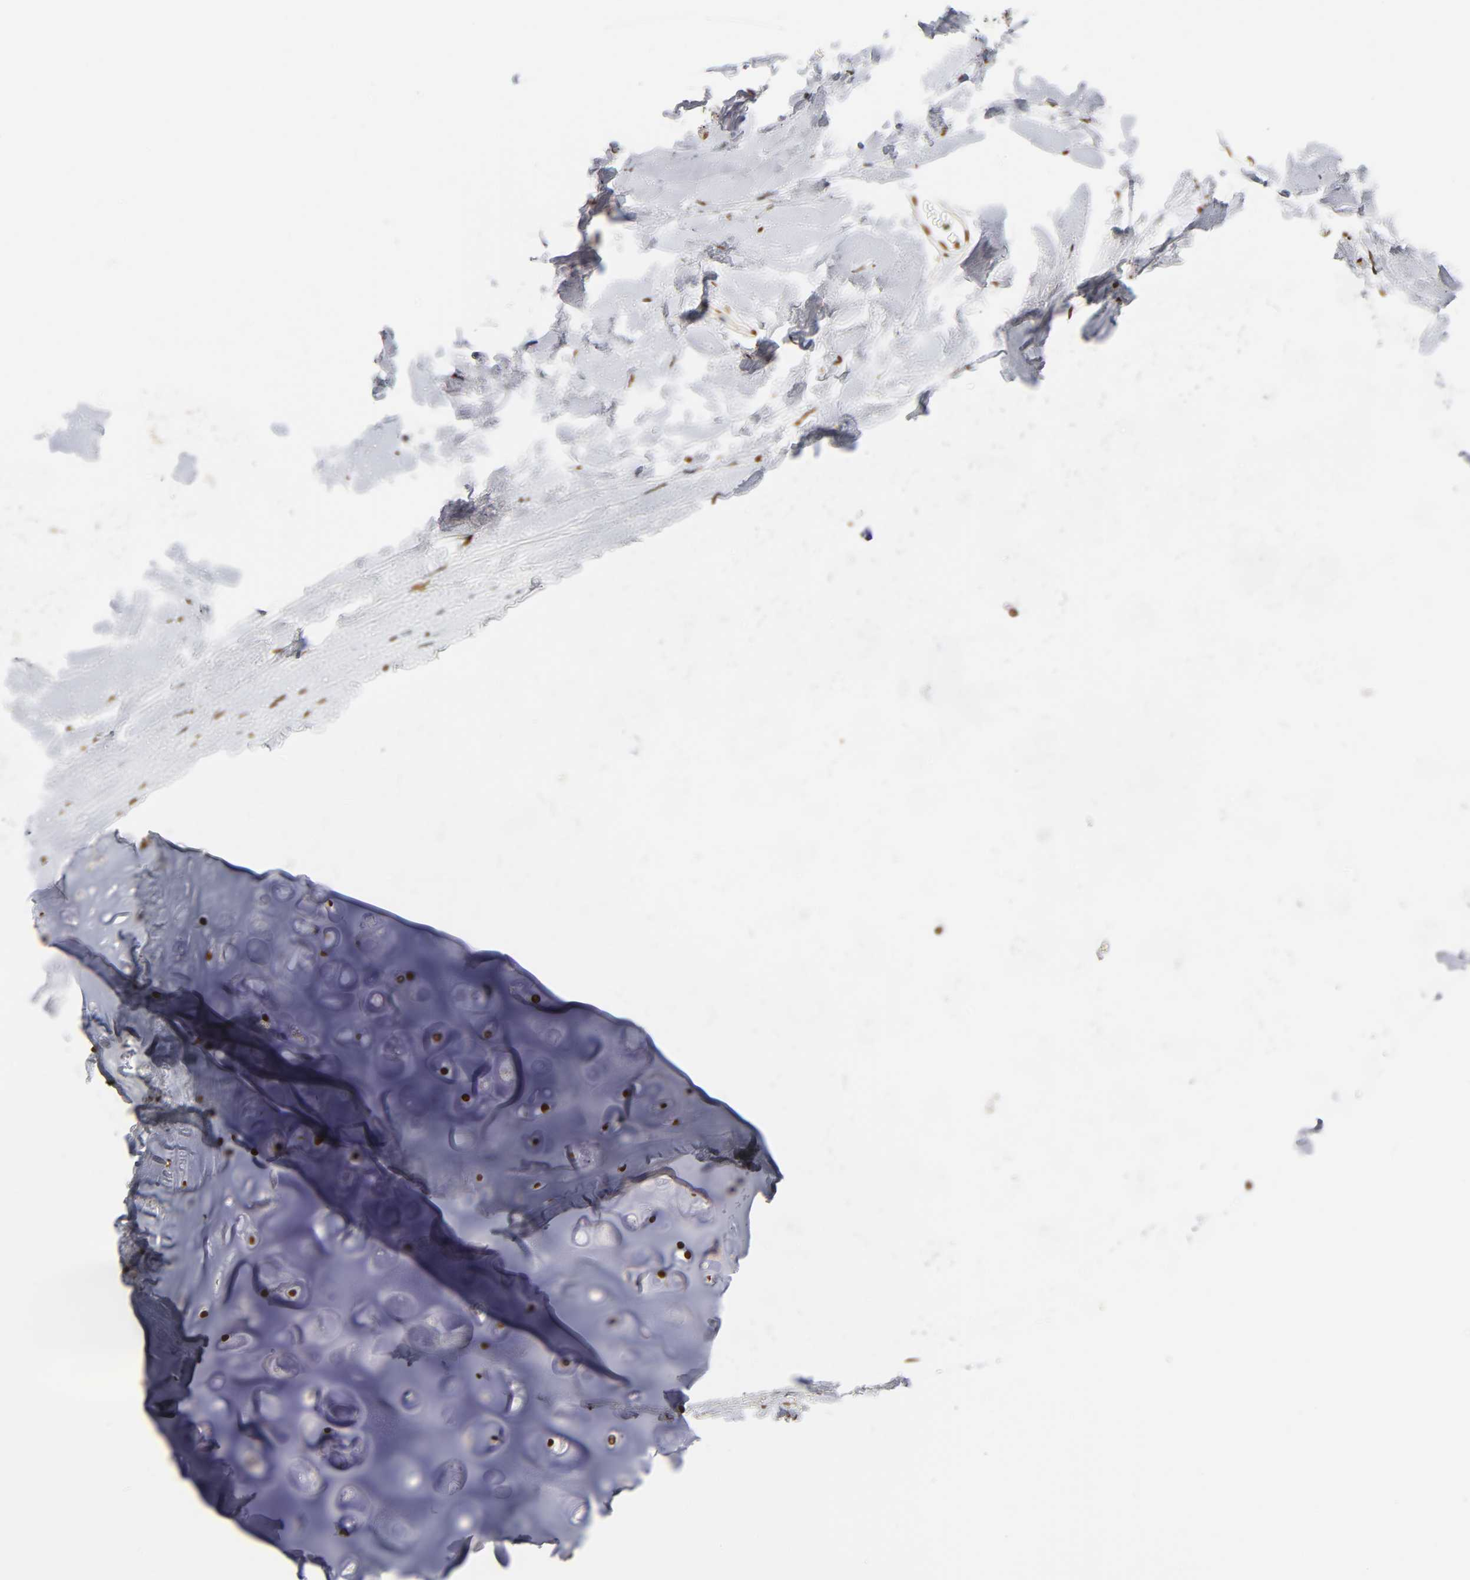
{"staining": {"intensity": "strong", "quantity": ">75%", "location": "nuclear"}, "tissue": "adipose tissue", "cell_type": "Adipocytes", "image_type": "normal", "snomed": [{"axis": "morphology", "description": "Normal tissue, NOS"}, {"axis": "topography", "description": "Cartilage tissue"}, {"axis": "topography", "description": "Bronchus"}], "caption": "Approximately >75% of adipocytes in benign adipose tissue display strong nuclear protein expression as visualized by brown immunohistochemical staining.", "gene": "ILKAP", "patient": {"sex": "female", "age": 73}}